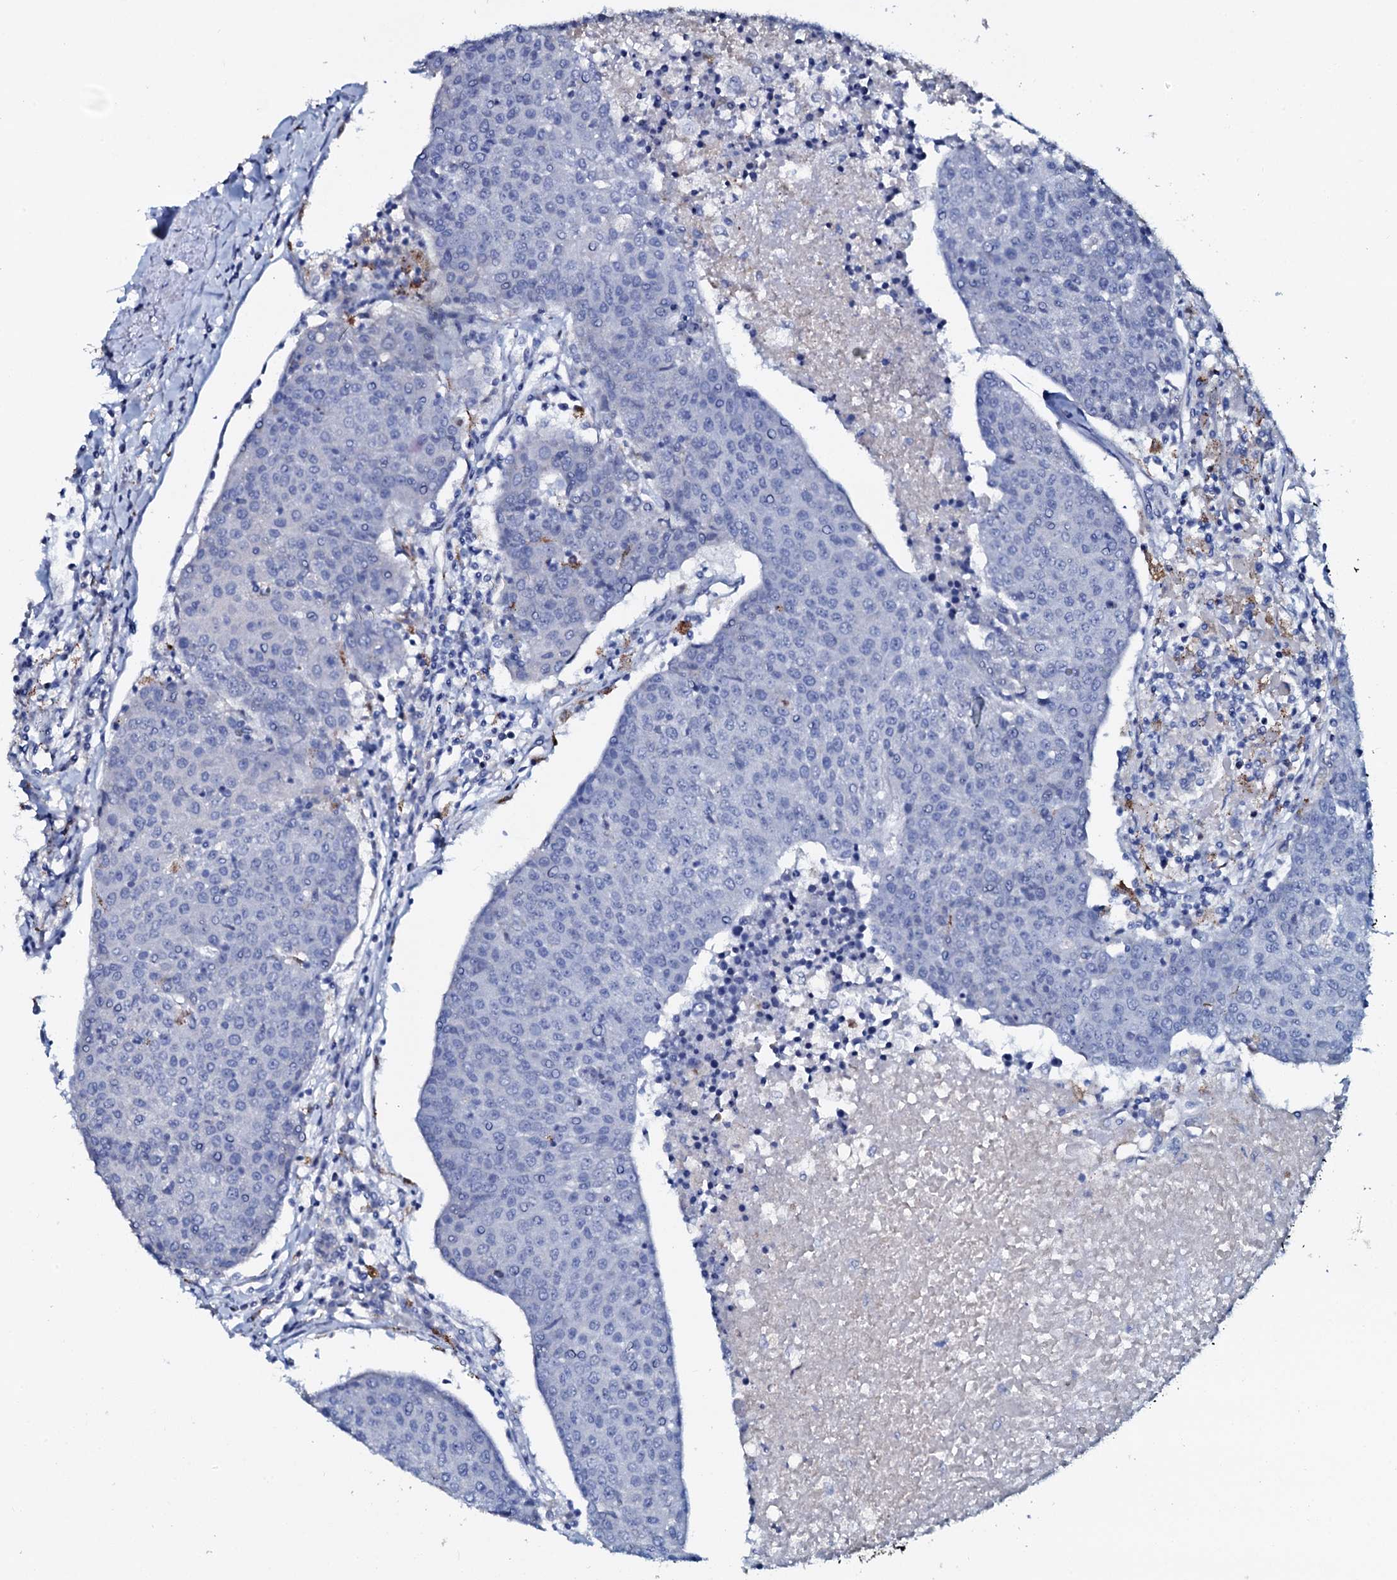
{"staining": {"intensity": "negative", "quantity": "none", "location": "none"}, "tissue": "urothelial cancer", "cell_type": "Tumor cells", "image_type": "cancer", "snomed": [{"axis": "morphology", "description": "Urothelial carcinoma, High grade"}, {"axis": "topography", "description": "Urinary bladder"}], "caption": "Immunohistochemistry of urothelial carcinoma (high-grade) reveals no staining in tumor cells.", "gene": "AMER2", "patient": {"sex": "female", "age": 85}}